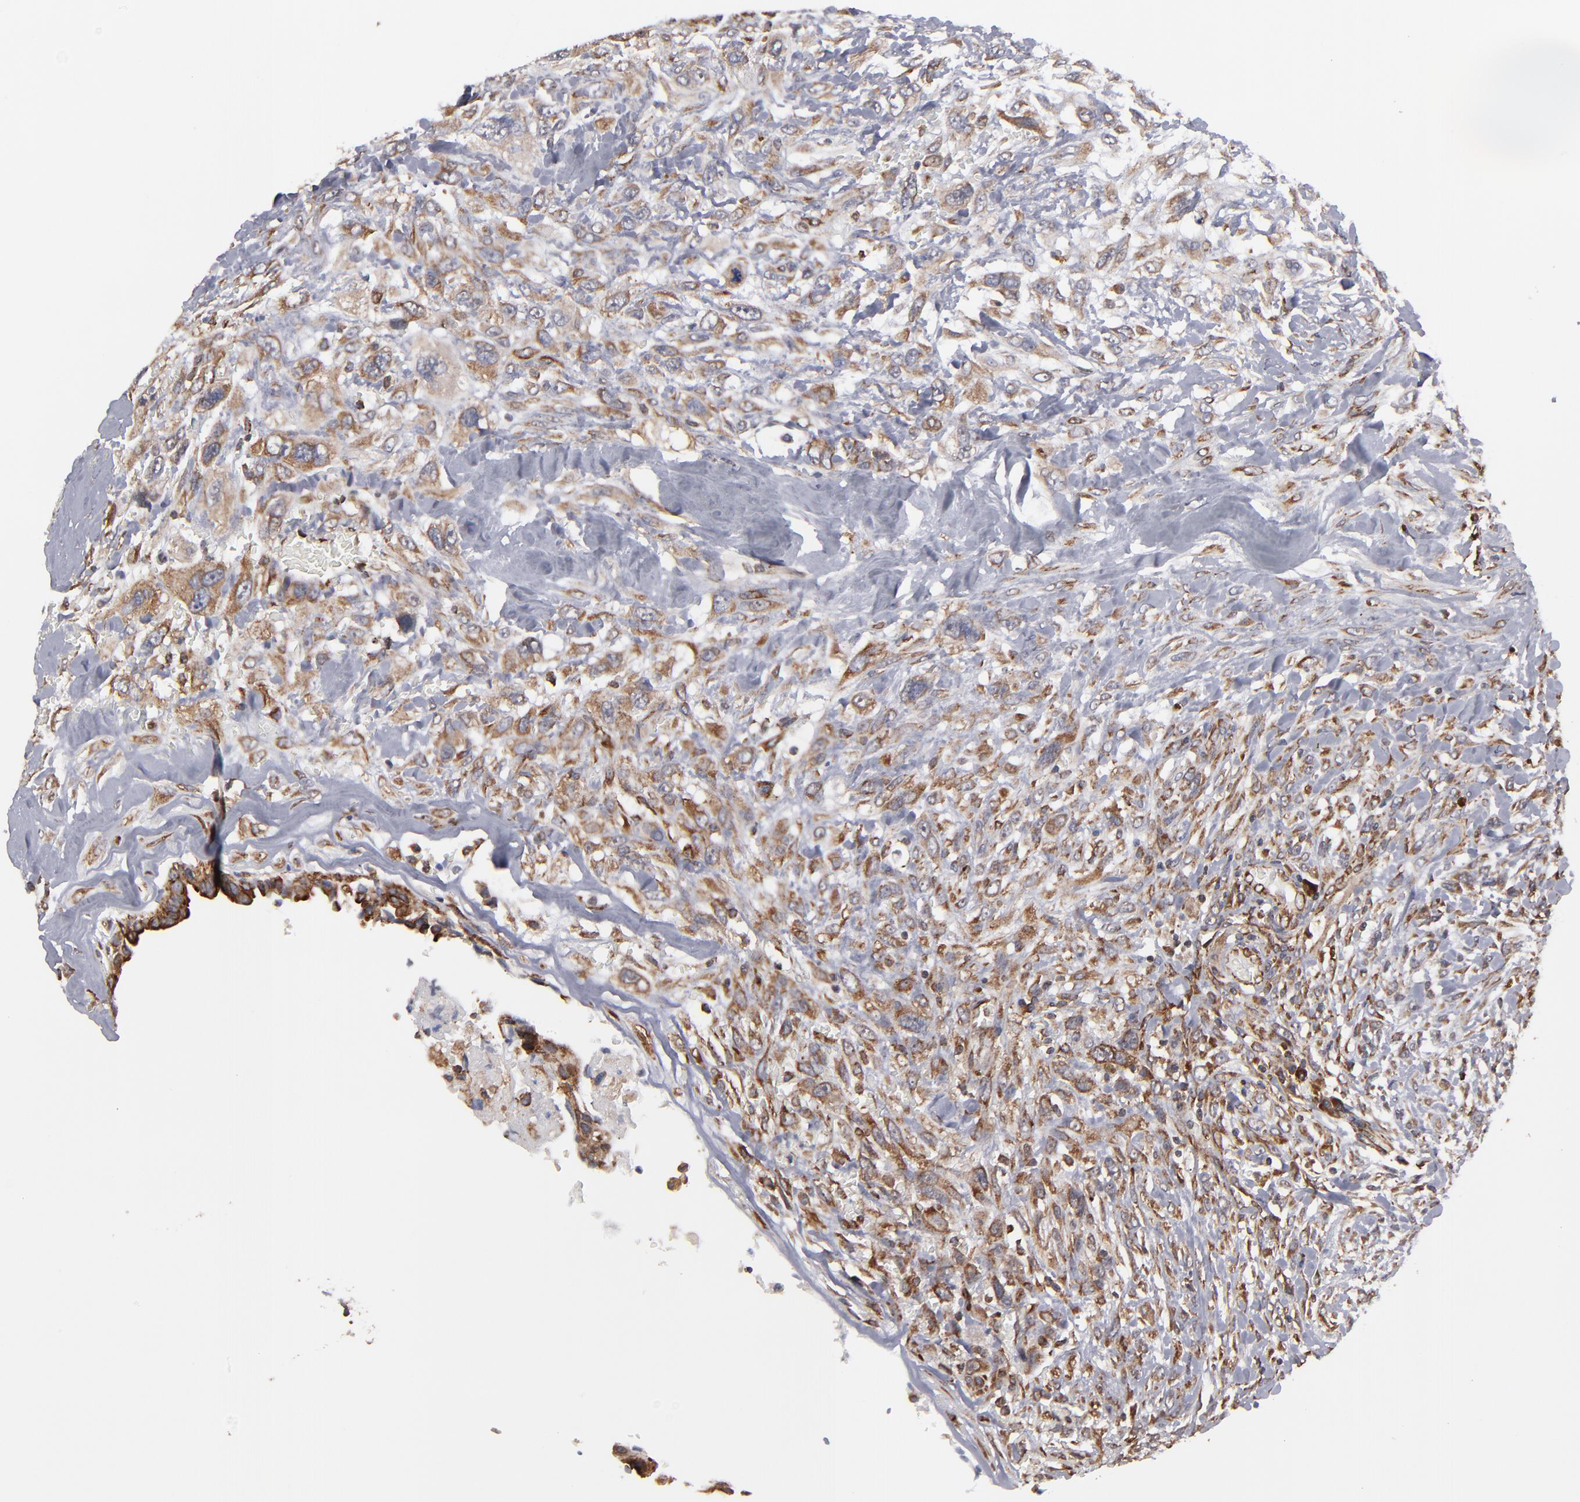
{"staining": {"intensity": "moderate", "quantity": ">75%", "location": "cytoplasmic/membranous"}, "tissue": "breast cancer", "cell_type": "Tumor cells", "image_type": "cancer", "snomed": [{"axis": "morphology", "description": "Neoplasm, malignant, NOS"}, {"axis": "topography", "description": "Breast"}], "caption": "This is an image of immunohistochemistry (IHC) staining of malignant neoplasm (breast), which shows moderate expression in the cytoplasmic/membranous of tumor cells.", "gene": "KTN1", "patient": {"sex": "female", "age": 50}}